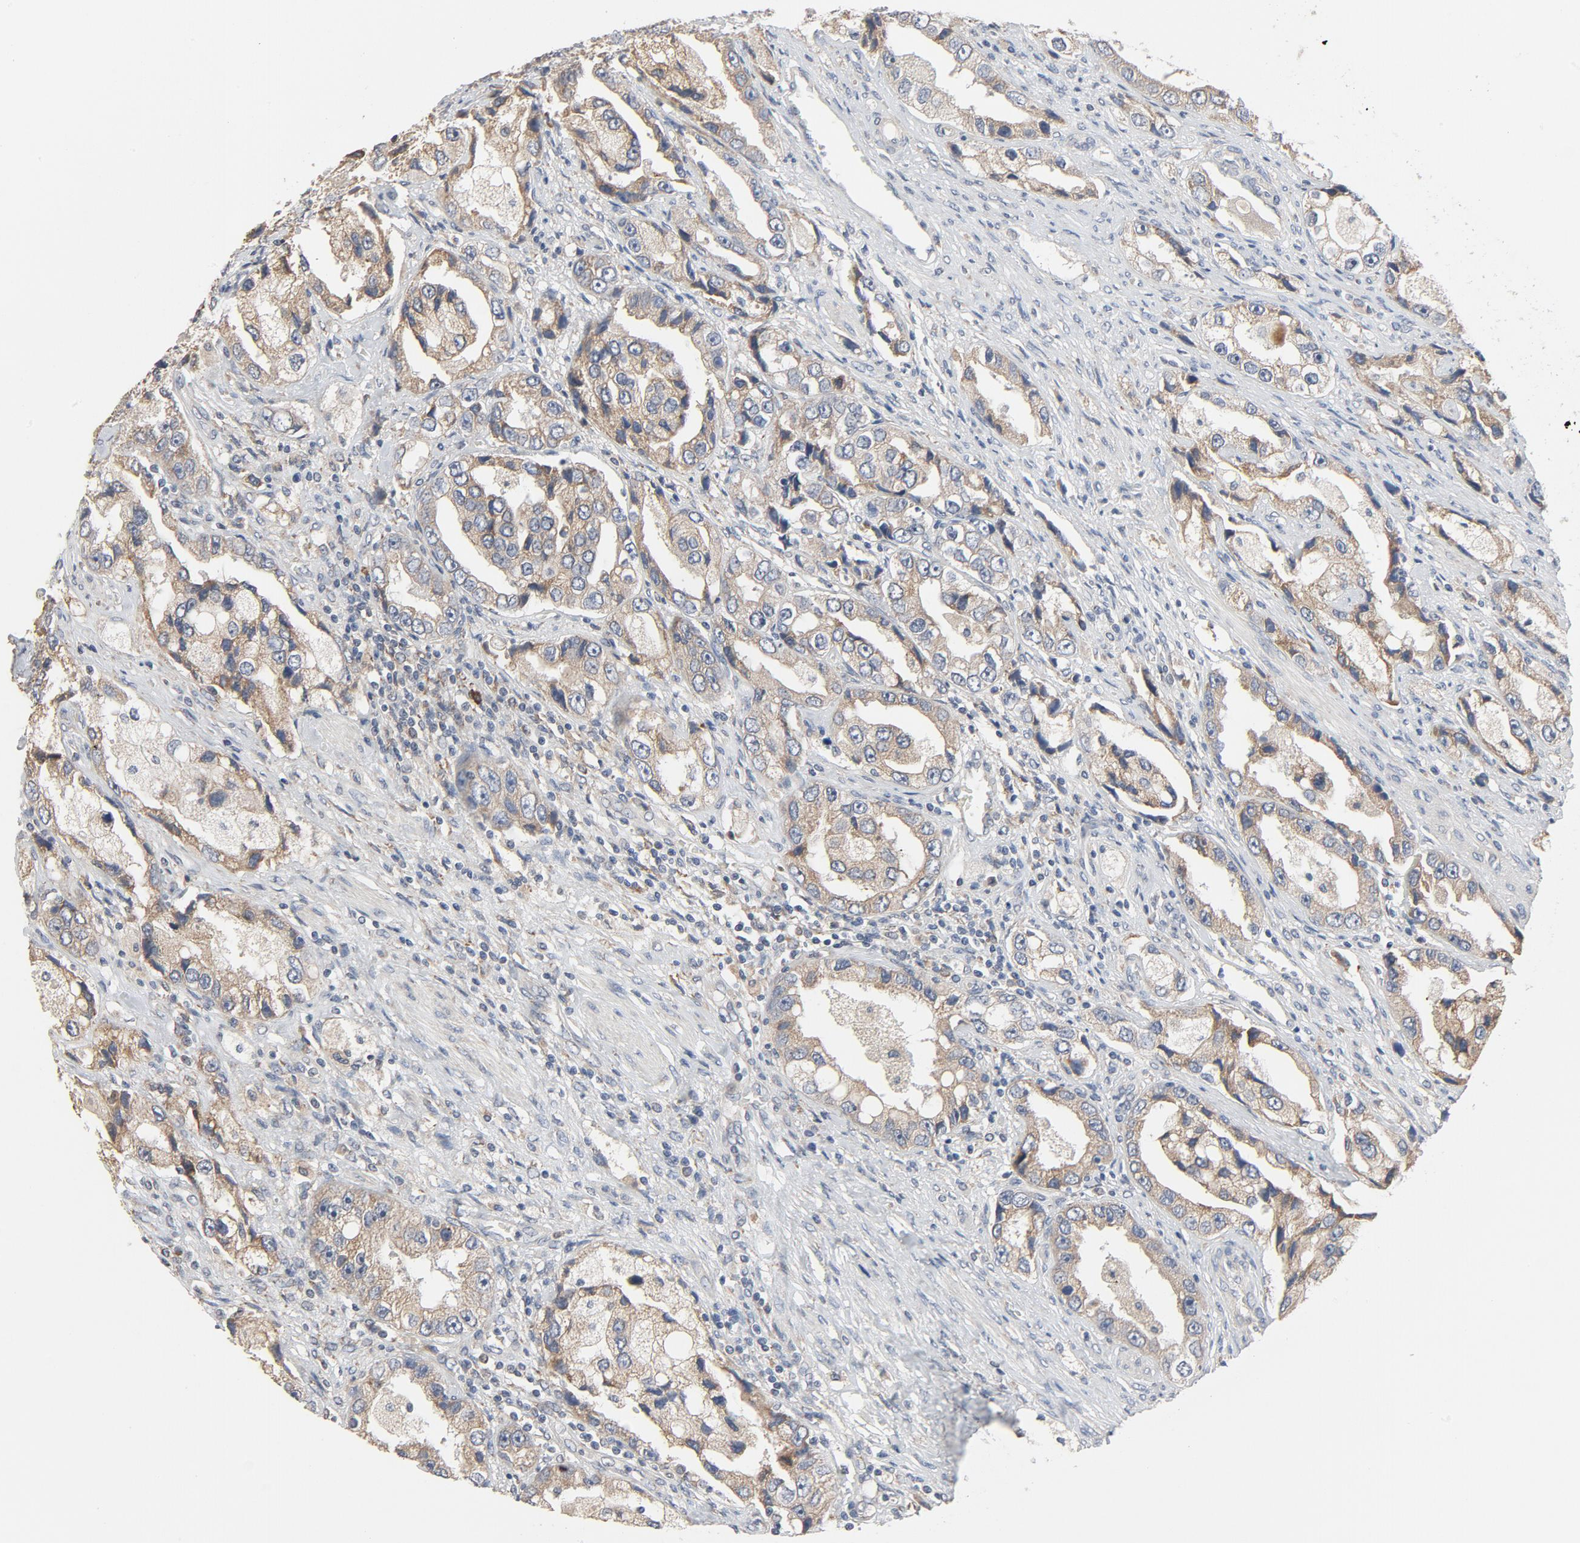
{"staining": {"intensity": "moderate", "quantity": "25%-75%", "location": "cytoplasmic/membranous"}, "tissue": "prostate cancer", "cell_type": "Tumor cells", "image_type": "cancer", "snomed": [{"axis": "morphology", "description": "Adenocarcinoma, High grade"}, {"axis": "topography", "description": "Prostate"}], "caption": "Prostate cancer (adenocarcinoma (high-grade)) tissue reveals moderate cytoplasmic/membranous positivity in about 25%-75% of tumor cells, visualized by immunohistochemistry. The protein is shown in brown color, while the nuclei are stained blue.", "gene": "TLR4", "patient": {"sex": "male", "age": 63}}